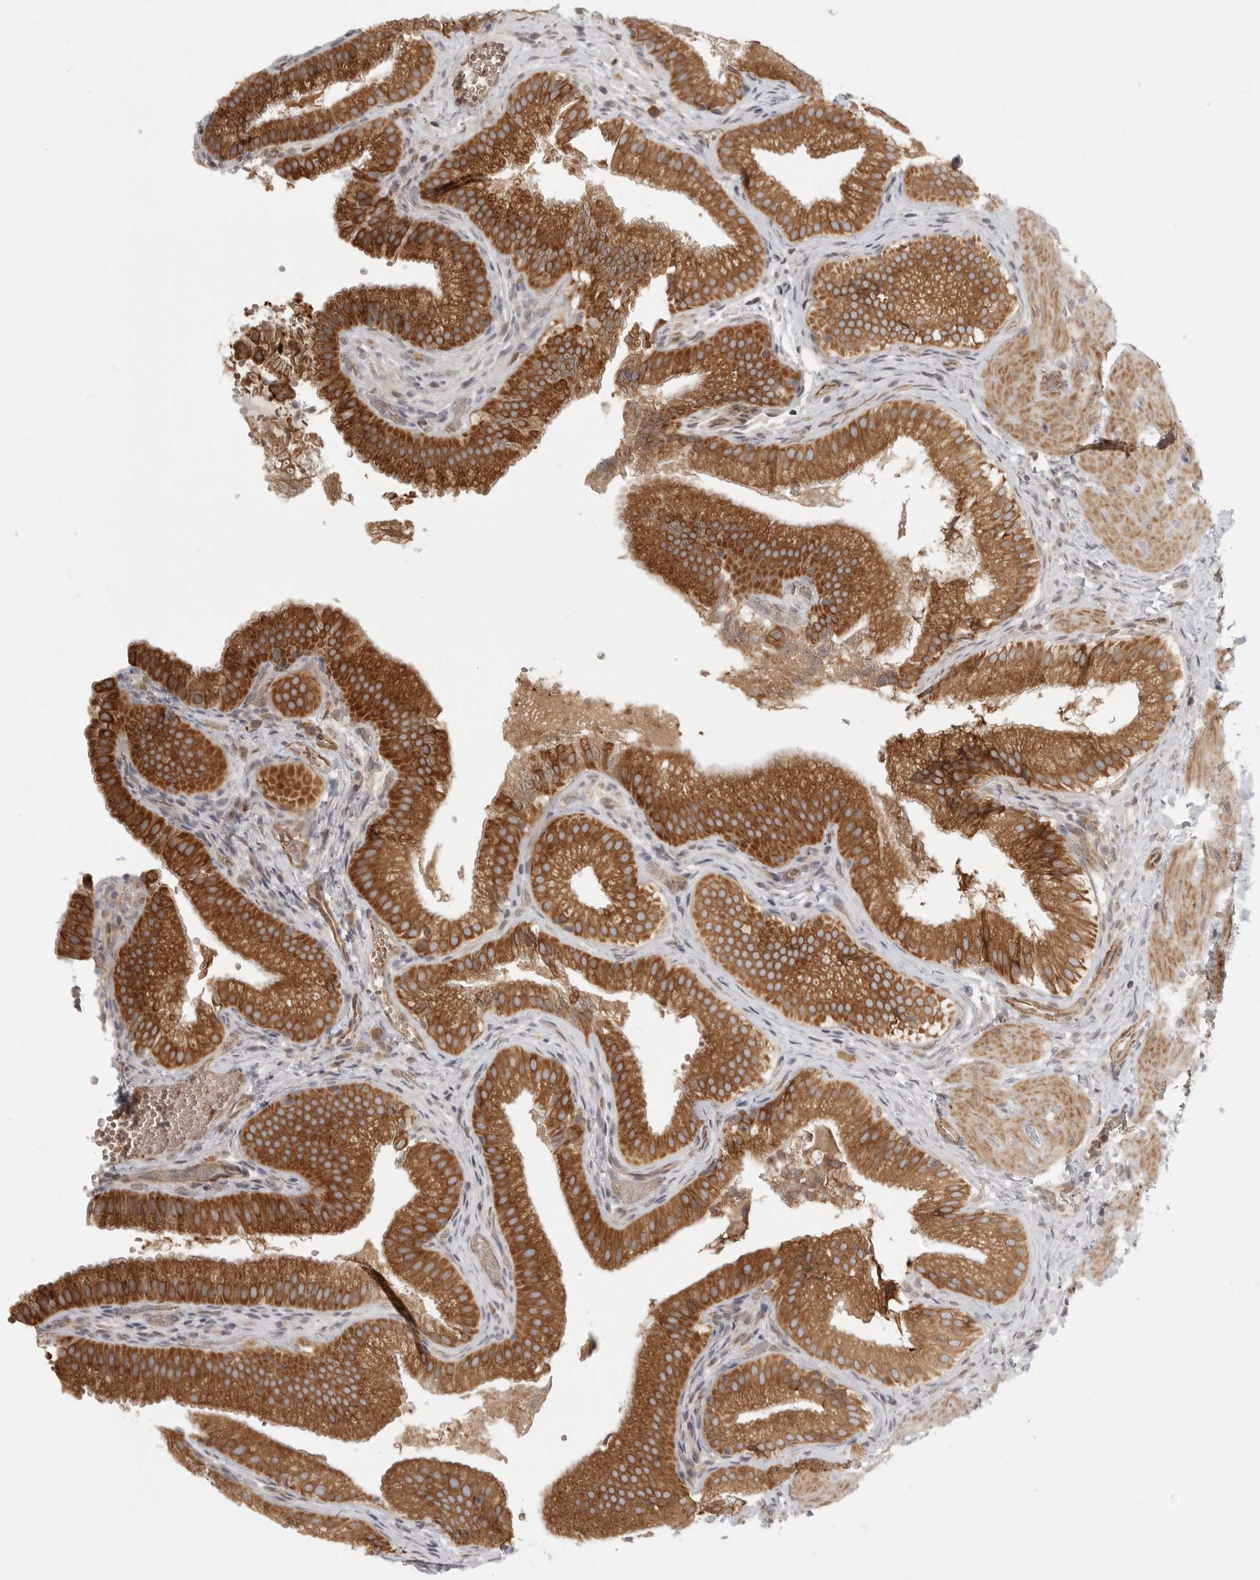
{"staining": {"intensity": "strong", "quantity": ">75%", "location": "cytoplasmic/membranous"}, "tissue": "gallbladder", "cell_type": "Glandular cells", "image_type": "normal", "snomed": [{"axis": "morphology", "description": "Normal tissue, NOS"}, {"axis": "topography", "description": "Gallbladder"}], "caption": "Brown immunohistochemical staining in unremarkable human gallbladder reveals strong cytoplasmic/membranous staining in approximately >75% of glandular cells.", "gene": "CERS2", "patient": {"sex": "female", "age": 30}}